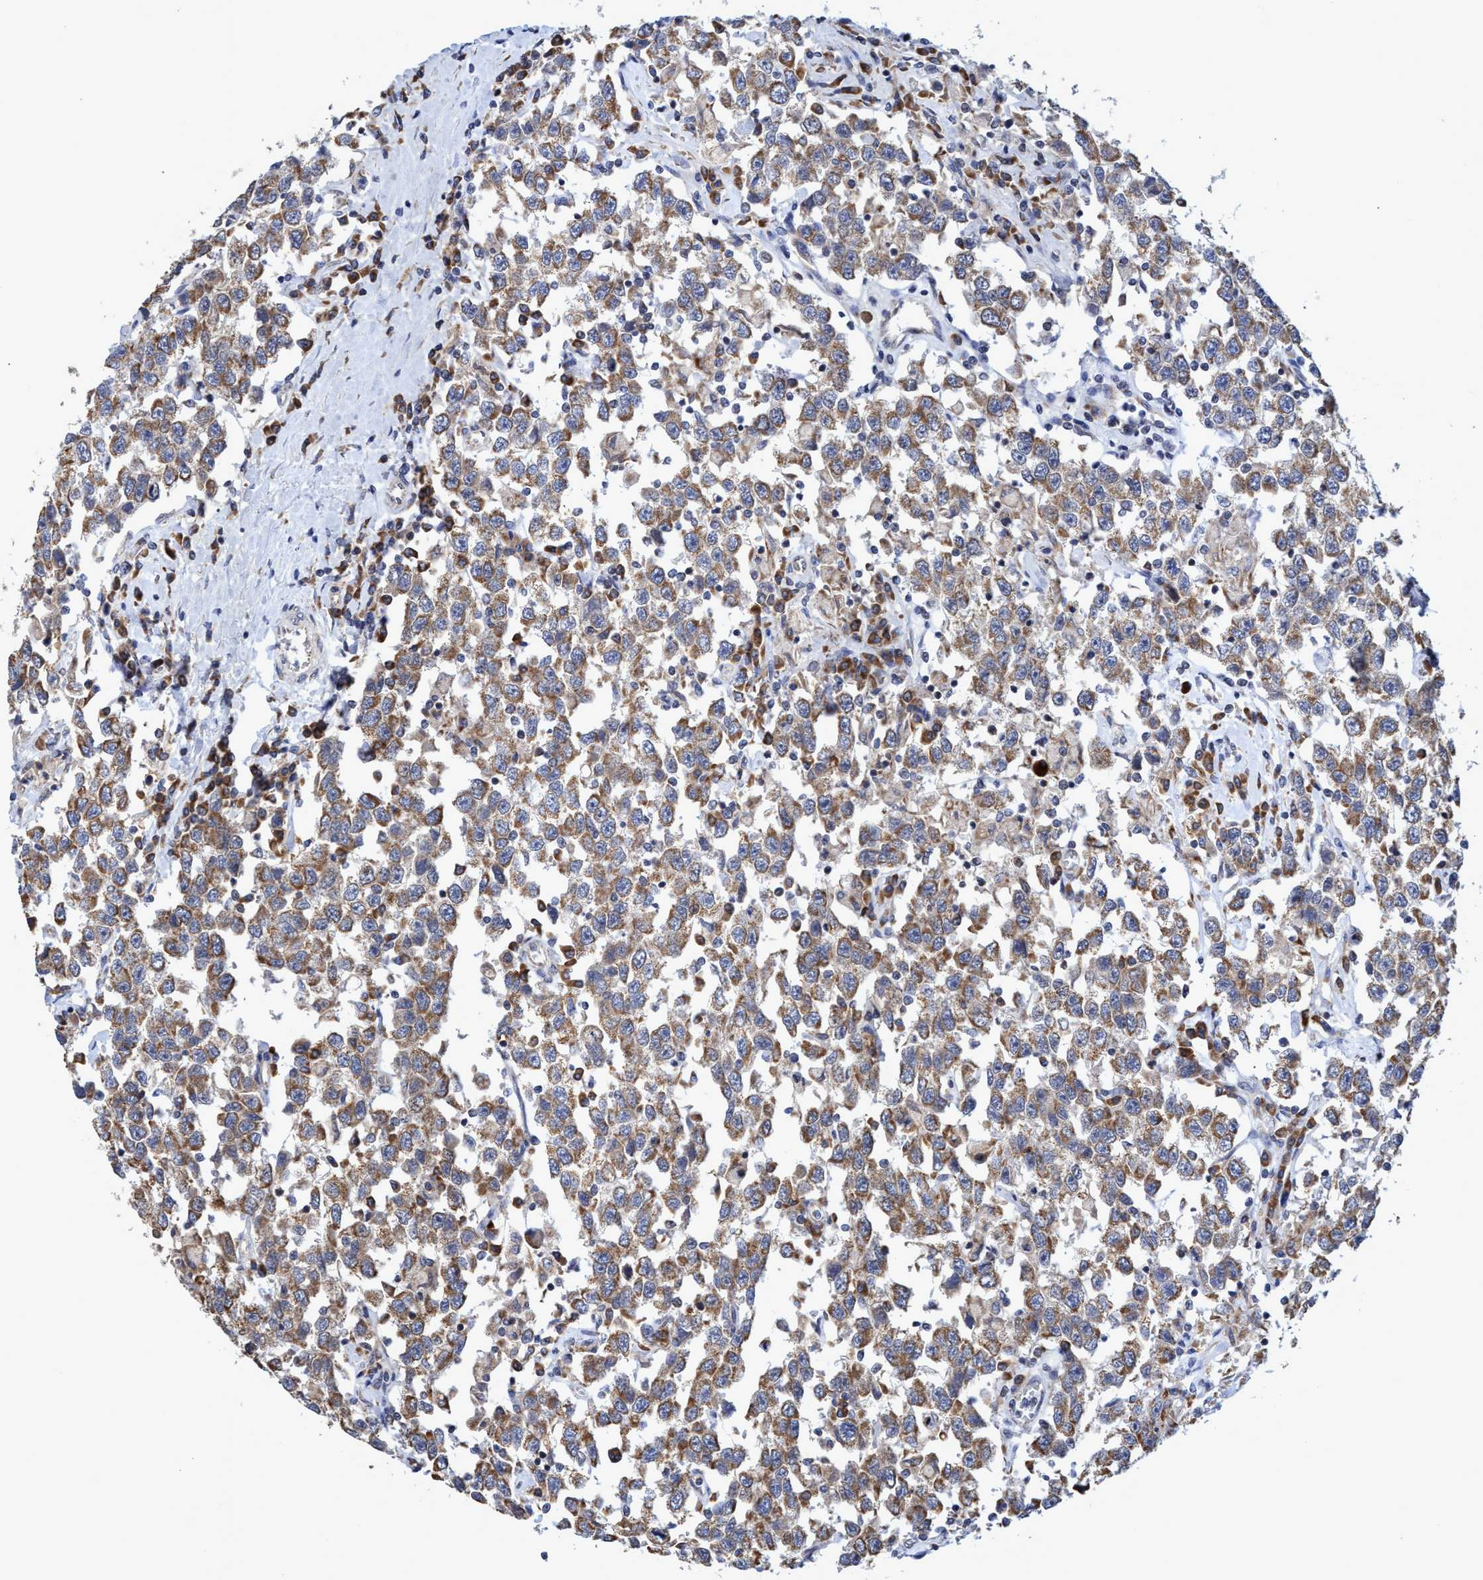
{"staining": {"intensity": "moderate", "quantity": ">75%", "location": "cytoplasmic/membranous"}, "tissue": "testis cancer", "cell_type": "Tumor cells", "image_type": "cancer", "snomed": [{"axis": "morphology", "description": "Seminoma, NOS"}, {"axis": "topography", "description": "Testis"}], "caption": "A histopathology image showing moderate cytoplasmic/membranous positivity in approximately >75% of tumor cells in testis seminoma, as visualized by brown immunohistochemical staining.", "gene": "NAT16", "patient": {"sex": "male", "age": 41}}